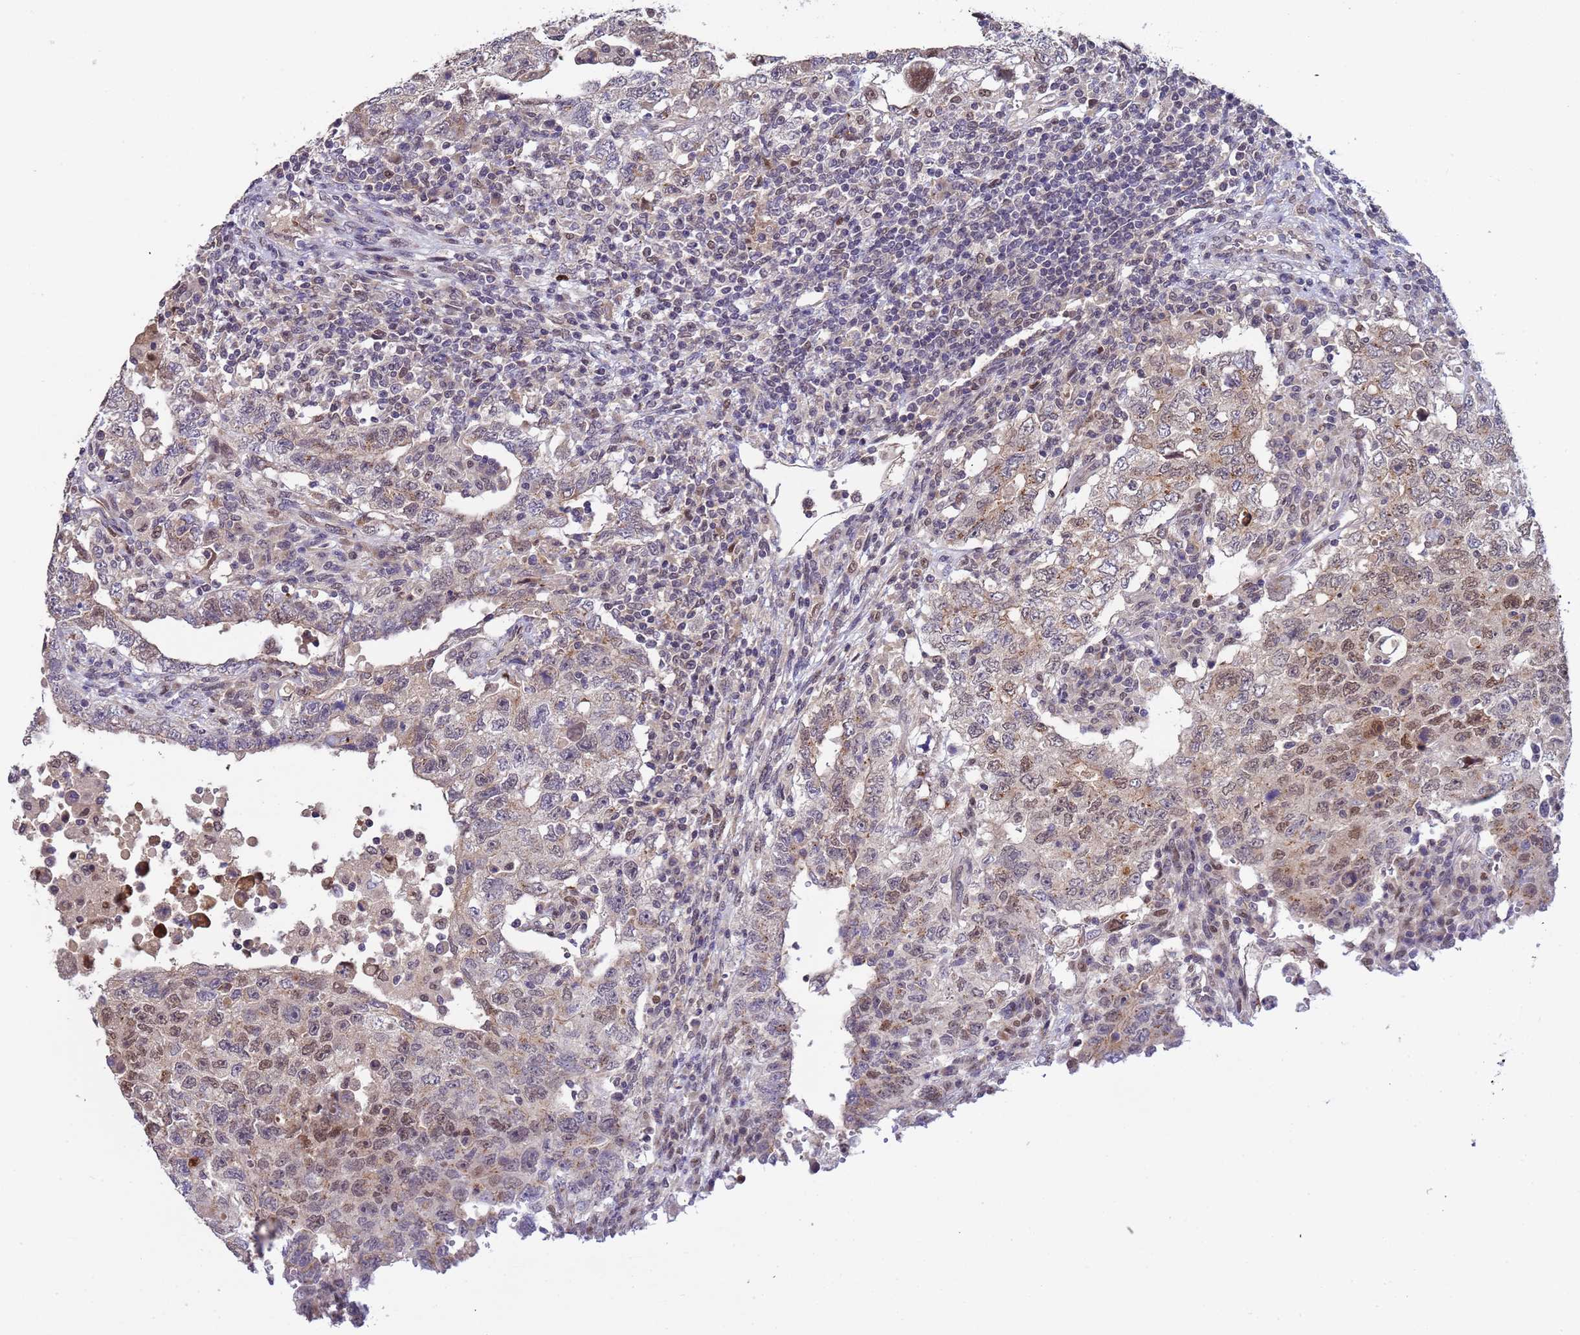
{"staining": {"intensity": "moderate", "quantity": "<25%", "location": "nuclear"}, "tissue": "testis cancer", "cell_type": "Tumor cells", "image_type": "cancer", "snomed": [{"axis": "morphology", "description": "Carcinoma, Embryonal, NOS"}, {"axis": "topography", "description": "Testis"}], "caption": "Testis embryonal carcinoma stained with a protein marker displays moderate staining in tumor cells.", "gene": "ZBTB5", "patient": {"sex": "male", "age": 26}}